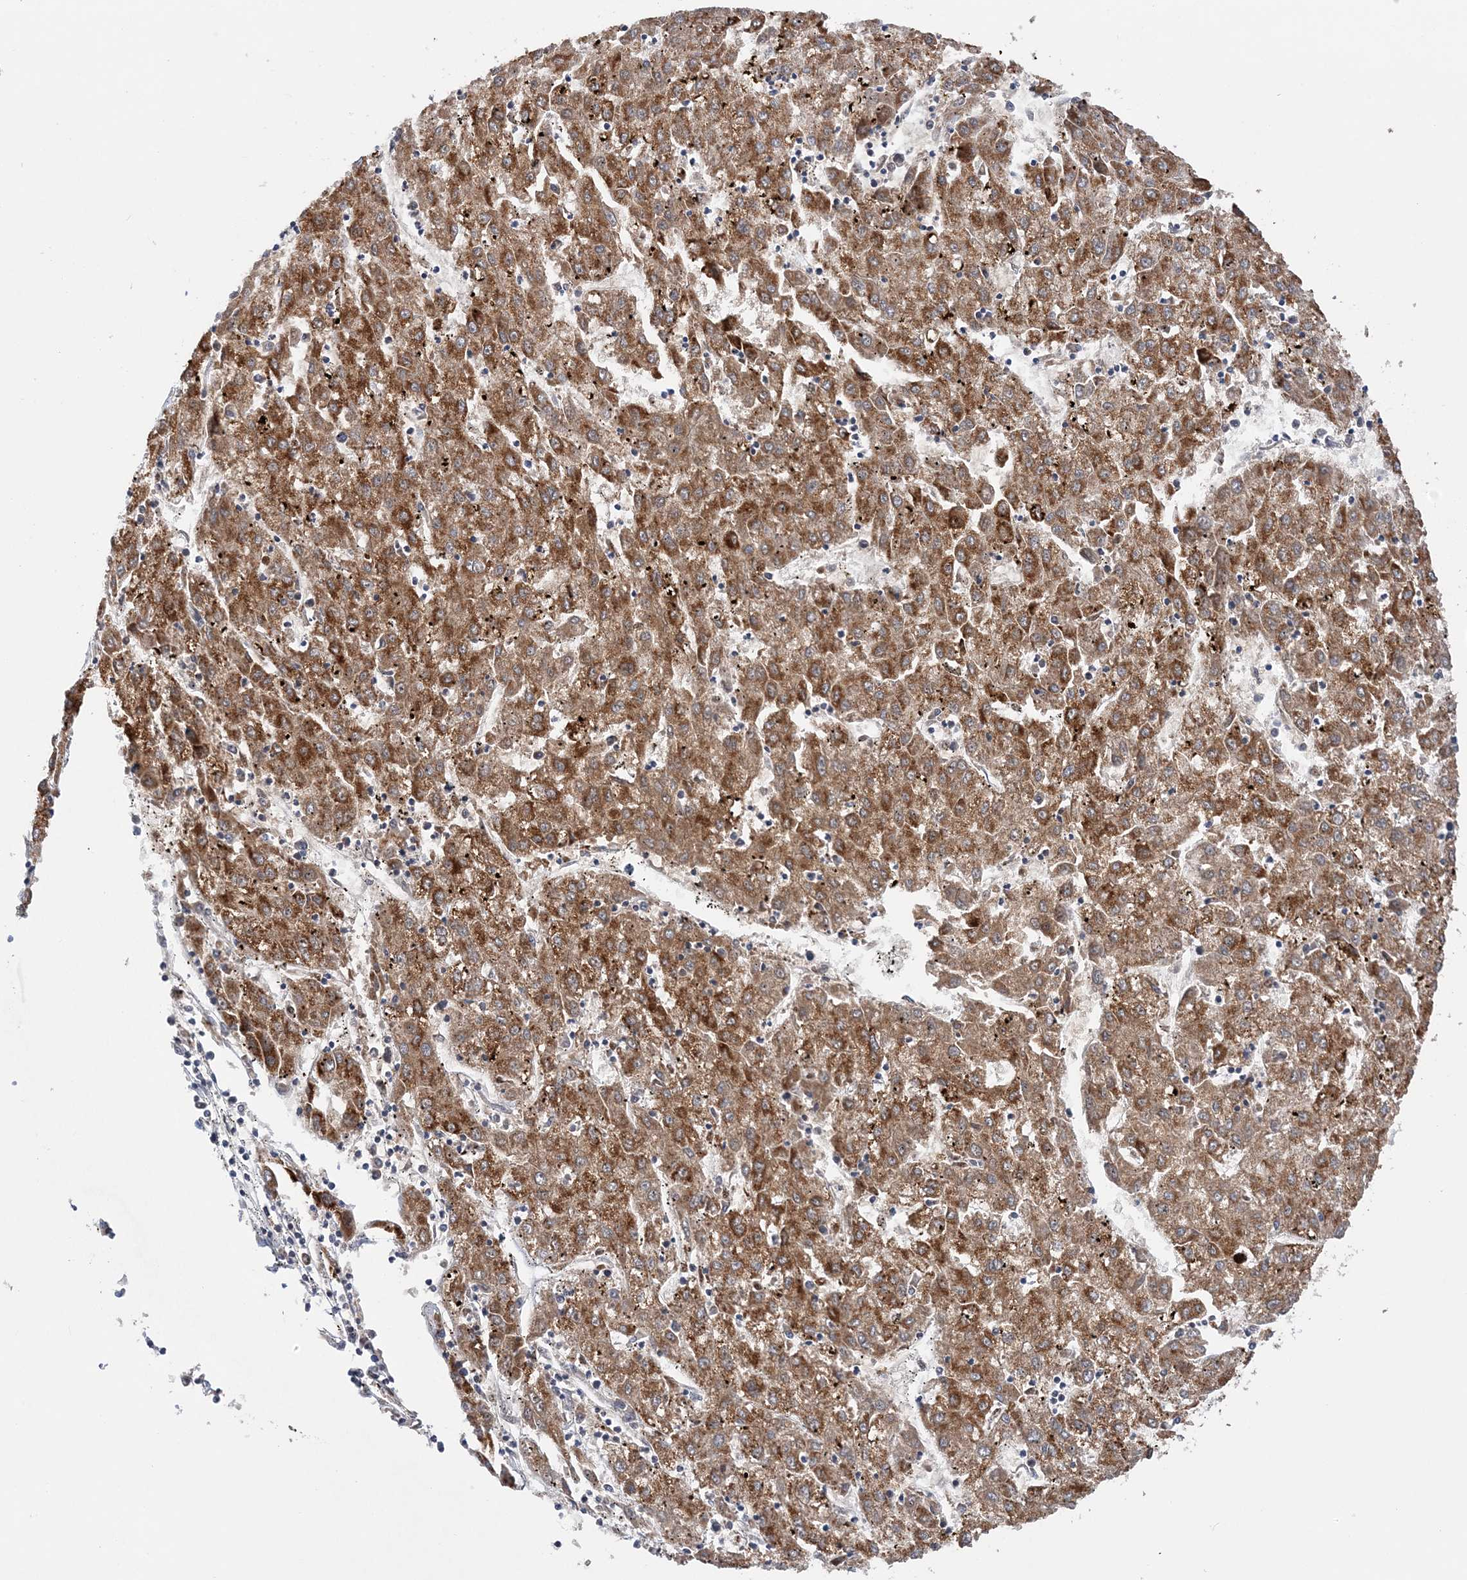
{"staining": {"intensity": "strong", "quantity": ">75%", "location": "cytoplasmic/membranous"}, "tissue": "liver cancer", "cell_type": "Tumor cells", "image_type": "cancer", "snomed": [{"axis": "morphology", "description": "Carcinoma, Hepatocellular, NOS"}, {"axis": "topography", "description": "Liver"}], "caption": "Protein analysis of liver hepatocellular carcinoma tissue demonstrates strong cytoplasmic/membranous staining in about >75% of tumor cells.", "gene": "NIT2", "patient": {"sex": "male", "age": 72}}